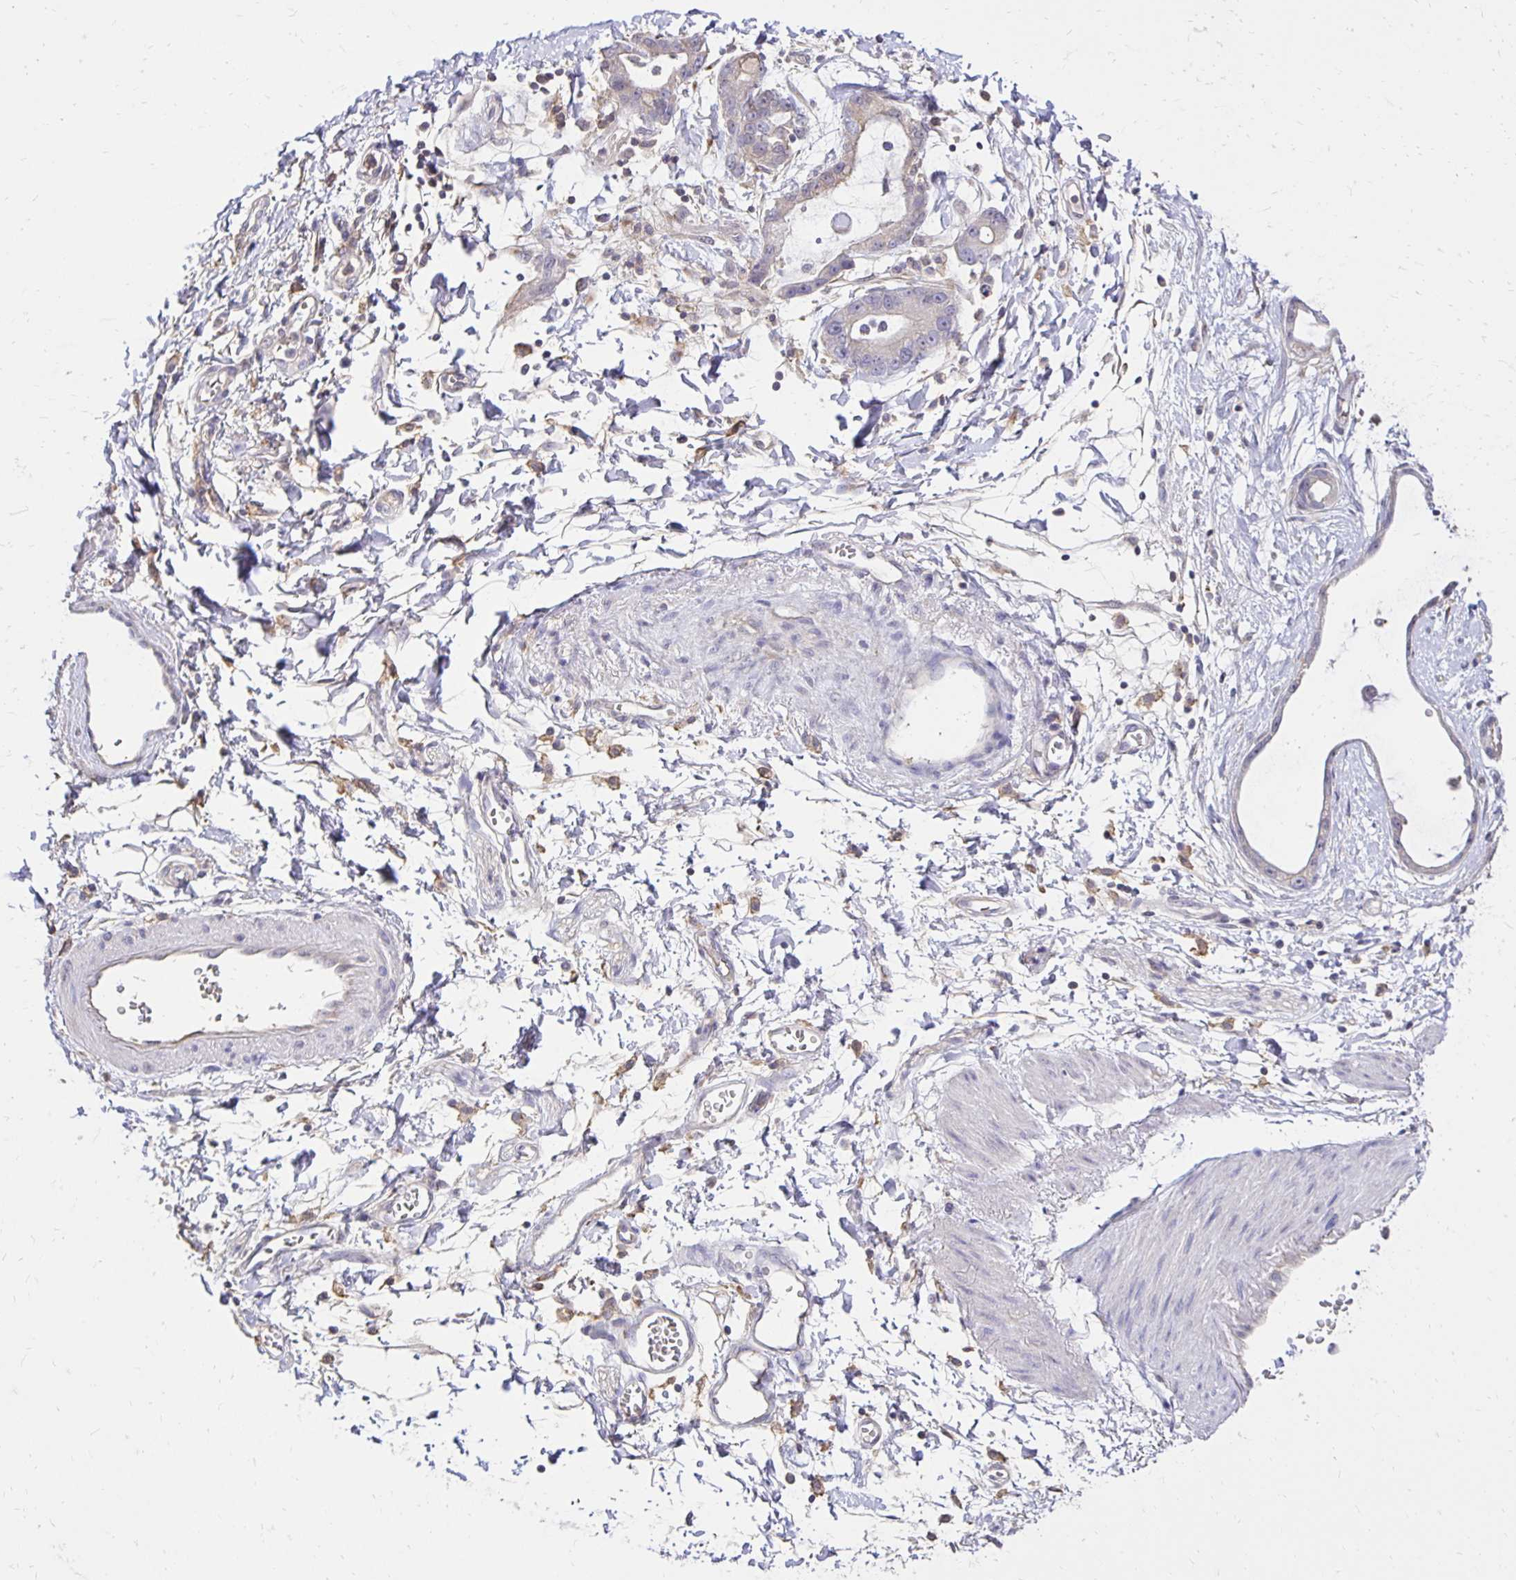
{"staining": {"intensity": "weak", "quantity": "<25%", "location": "cytoplasmic/membranous"}, "tissue": "stomach cancer", "cell_type": "Tumor cells", "image_type": "cancer", "snomed": [{"axis": "morphology", "description": "Adenocarcinoma, NOS"}, {"axis": "topography", "description": "Stomach"}], "caption": "Immunohistochemistry photomicrograph of neoplastic tissue: stomach cancer (adenocarcinoma) stained with DAB demonstrates no significant protein staining in tumor cells.", "gene": "PNPLA3", "patient": {"sex": "male", "age": 55}}